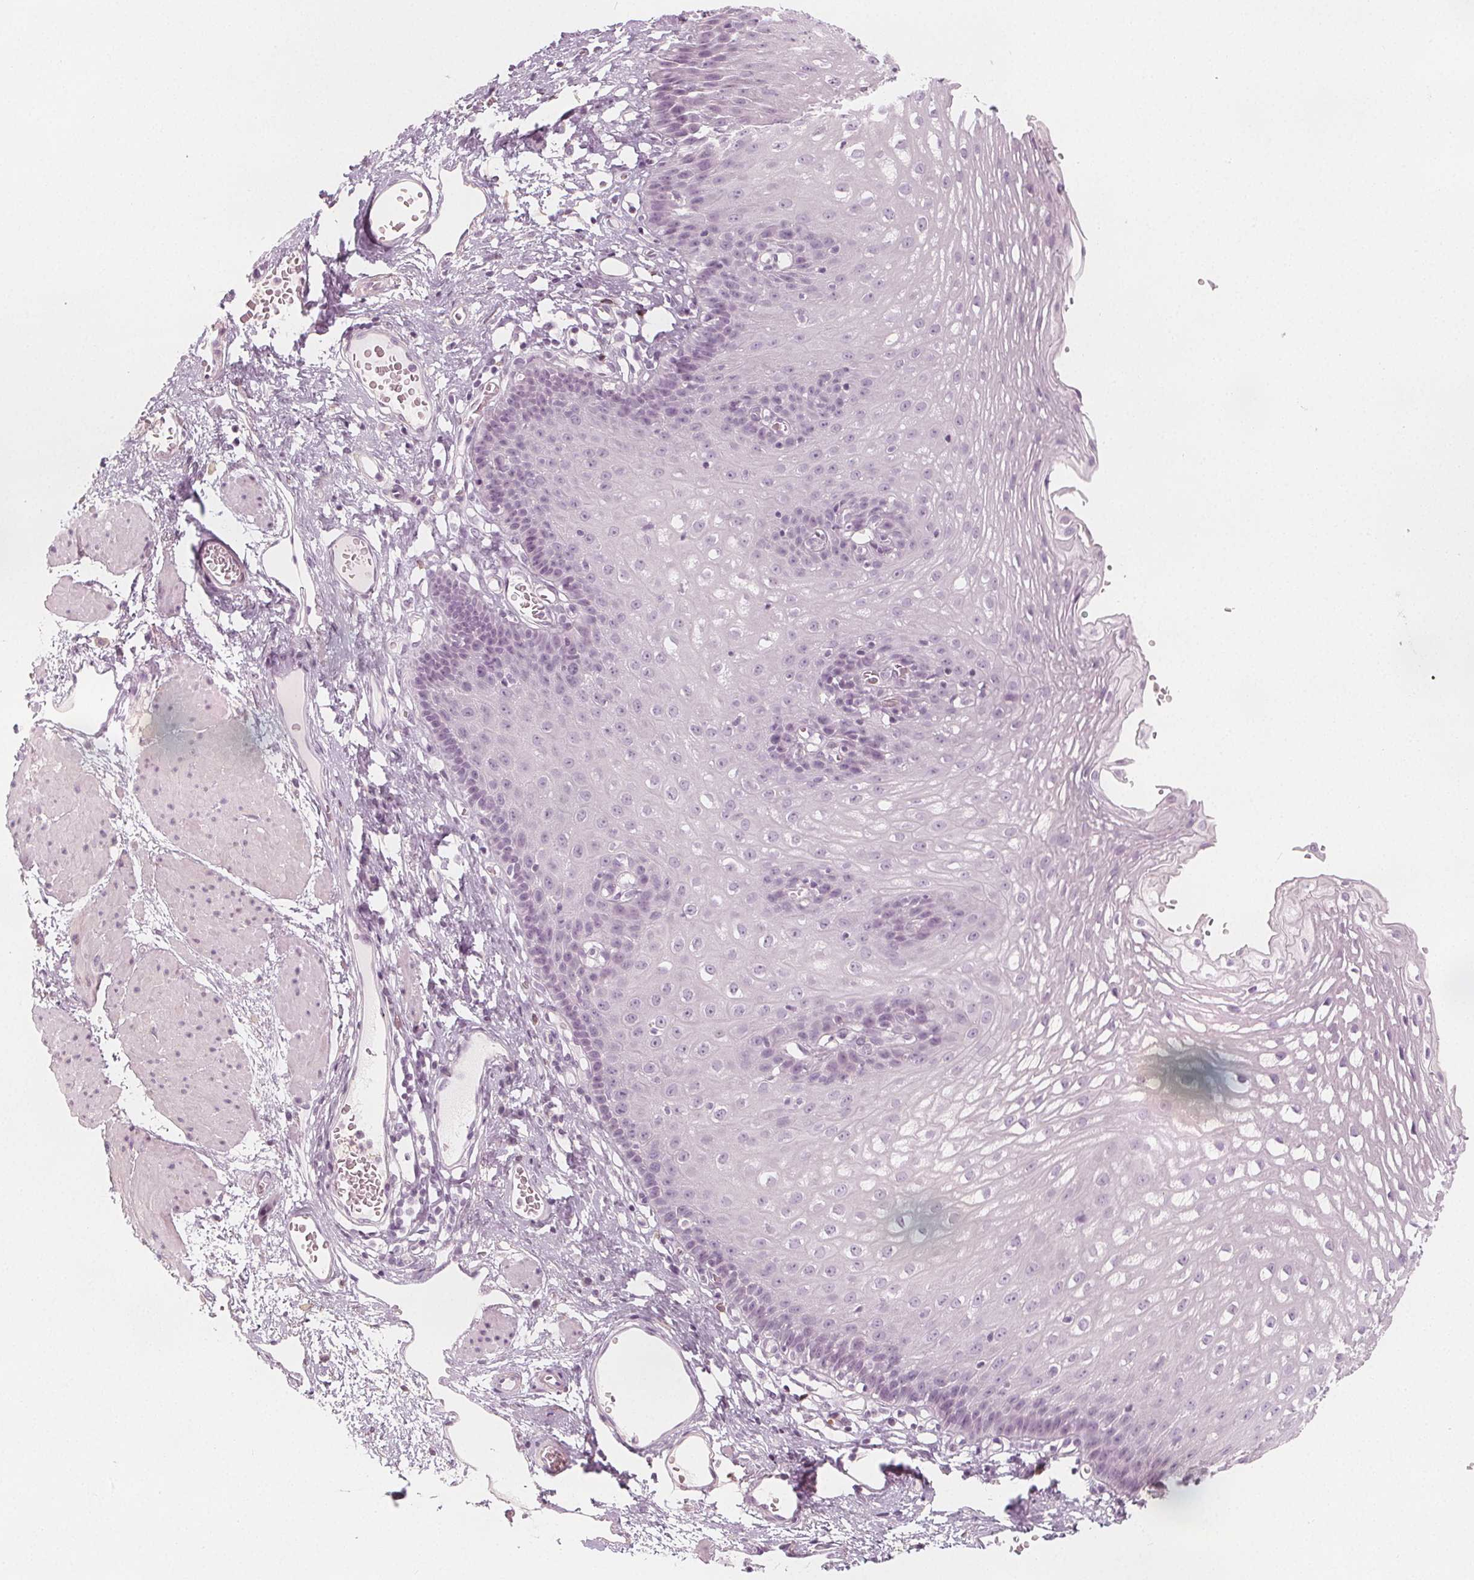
{"staining": {"intensity": "negative", "quantity": "none", "location": "none"}, "tissue": "esophagus", "cell_type": "Squamous epithelial cells", "image_type": "normal", "snomed": [{"axis": "morphology", "description": "Normal tissue, NOS"}, {"axis": "topography", "description": "Esophagus"}], "caption": "An image of esophagus stained for a protein shows no brown staining in squamous epithelial cells. (DAB (3,3'-diaminobenzidine) immunohistochemistry visualized using brightfield microscopy, high magnification).", "gene": "MAP1A", "patient": {"sex": "male", "age": 72}}